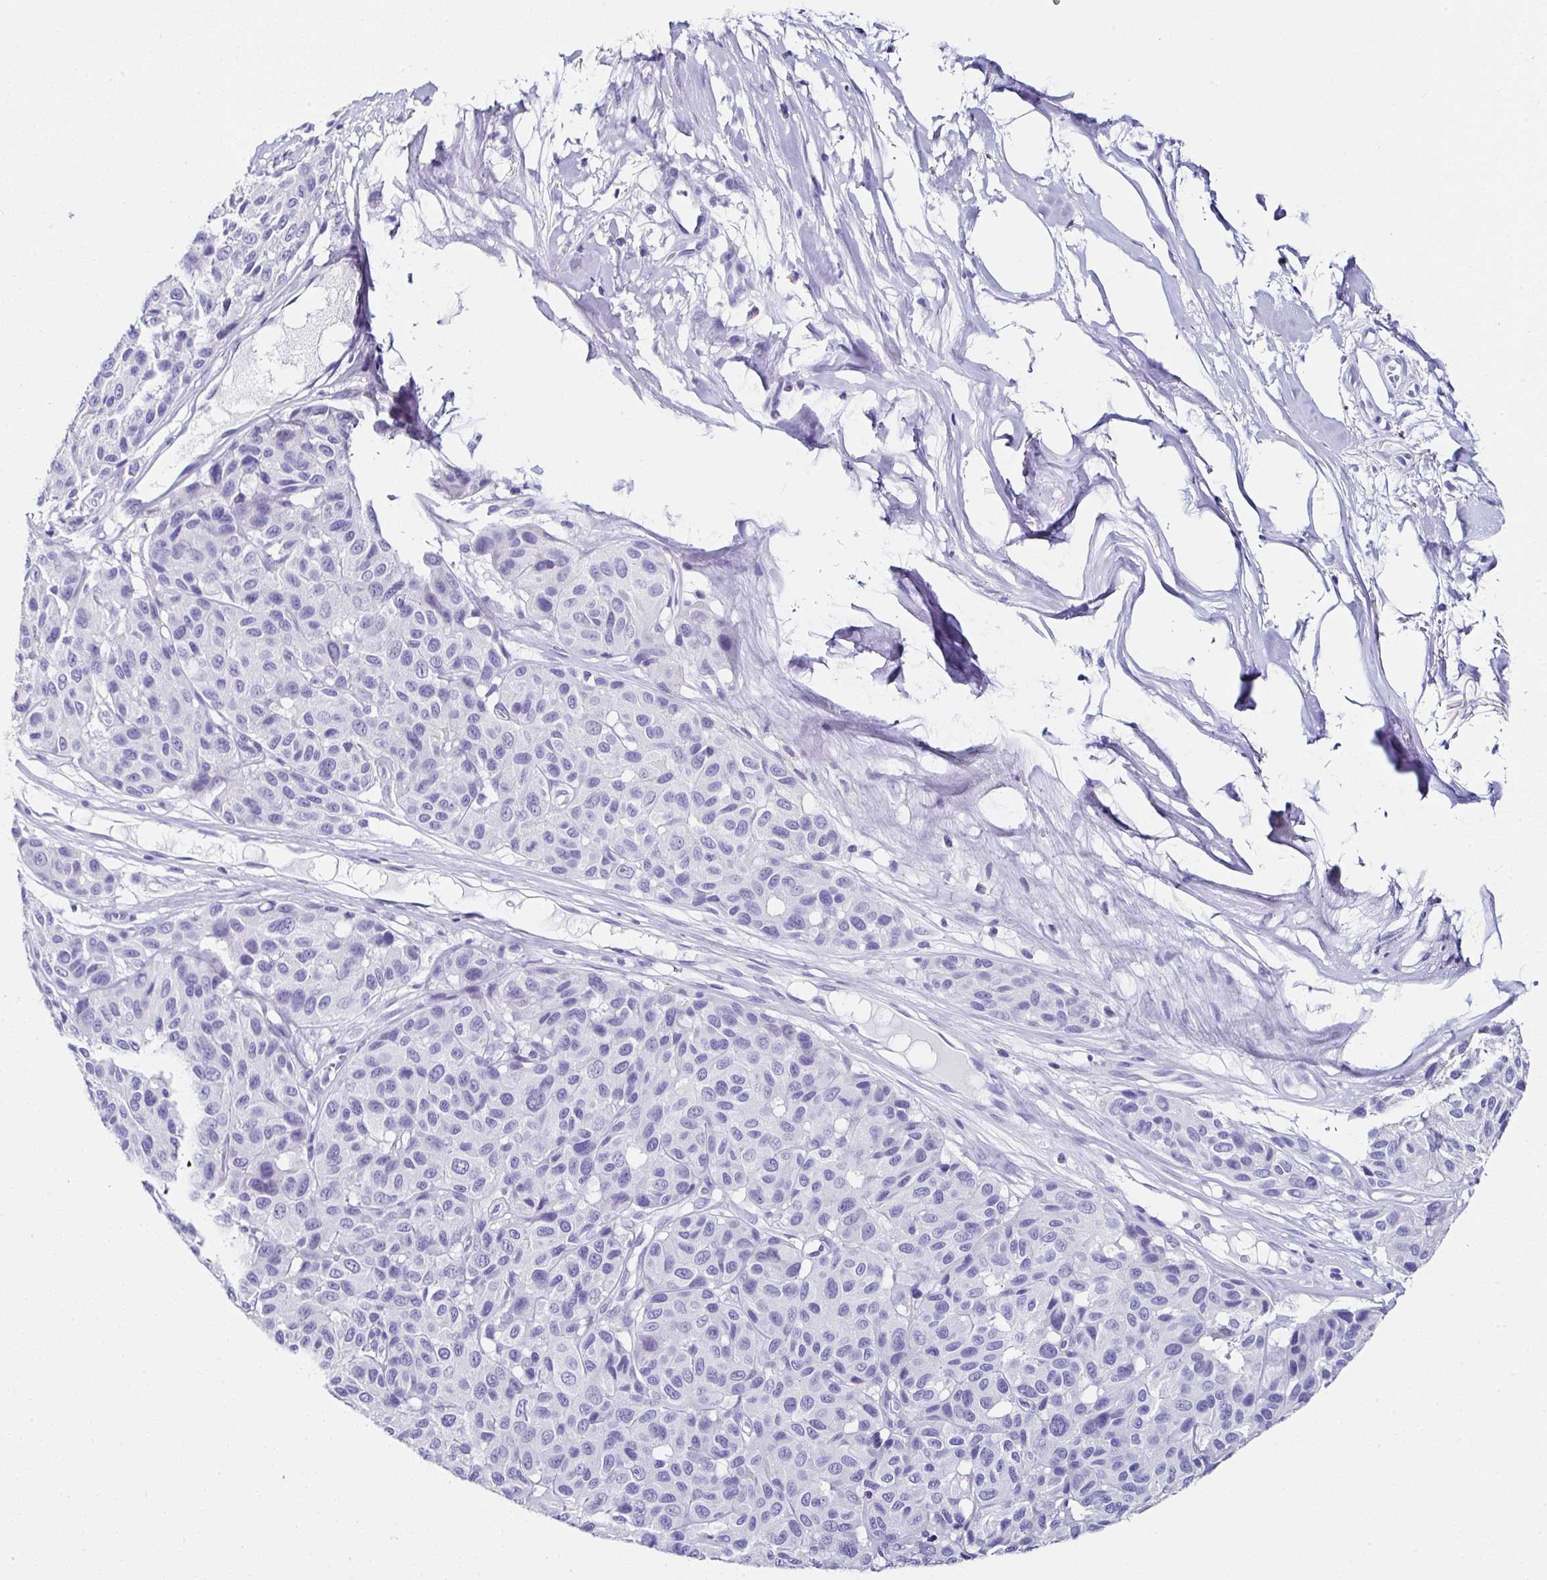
{"staining": {"intensity": "negative", "quantity": "none", "location": "none"}, "tissue": "melanoma", "cell_type": "Tumor cells", "image_type": "cancer", "snomed": [{"axis": "morphology", "description": "Malignant melanoma, NOS"}, {"axis": "topography", "description": "Skin"}], "caption": "Immunohistochemistry (IHC) micrograph of neoplastic tissue: malignant melanoma stained with DAB exhibits no significant protein positivity in tumor cells.", "gene": "UGT3A1", "patient": {"sex": "female", "age": 66}}